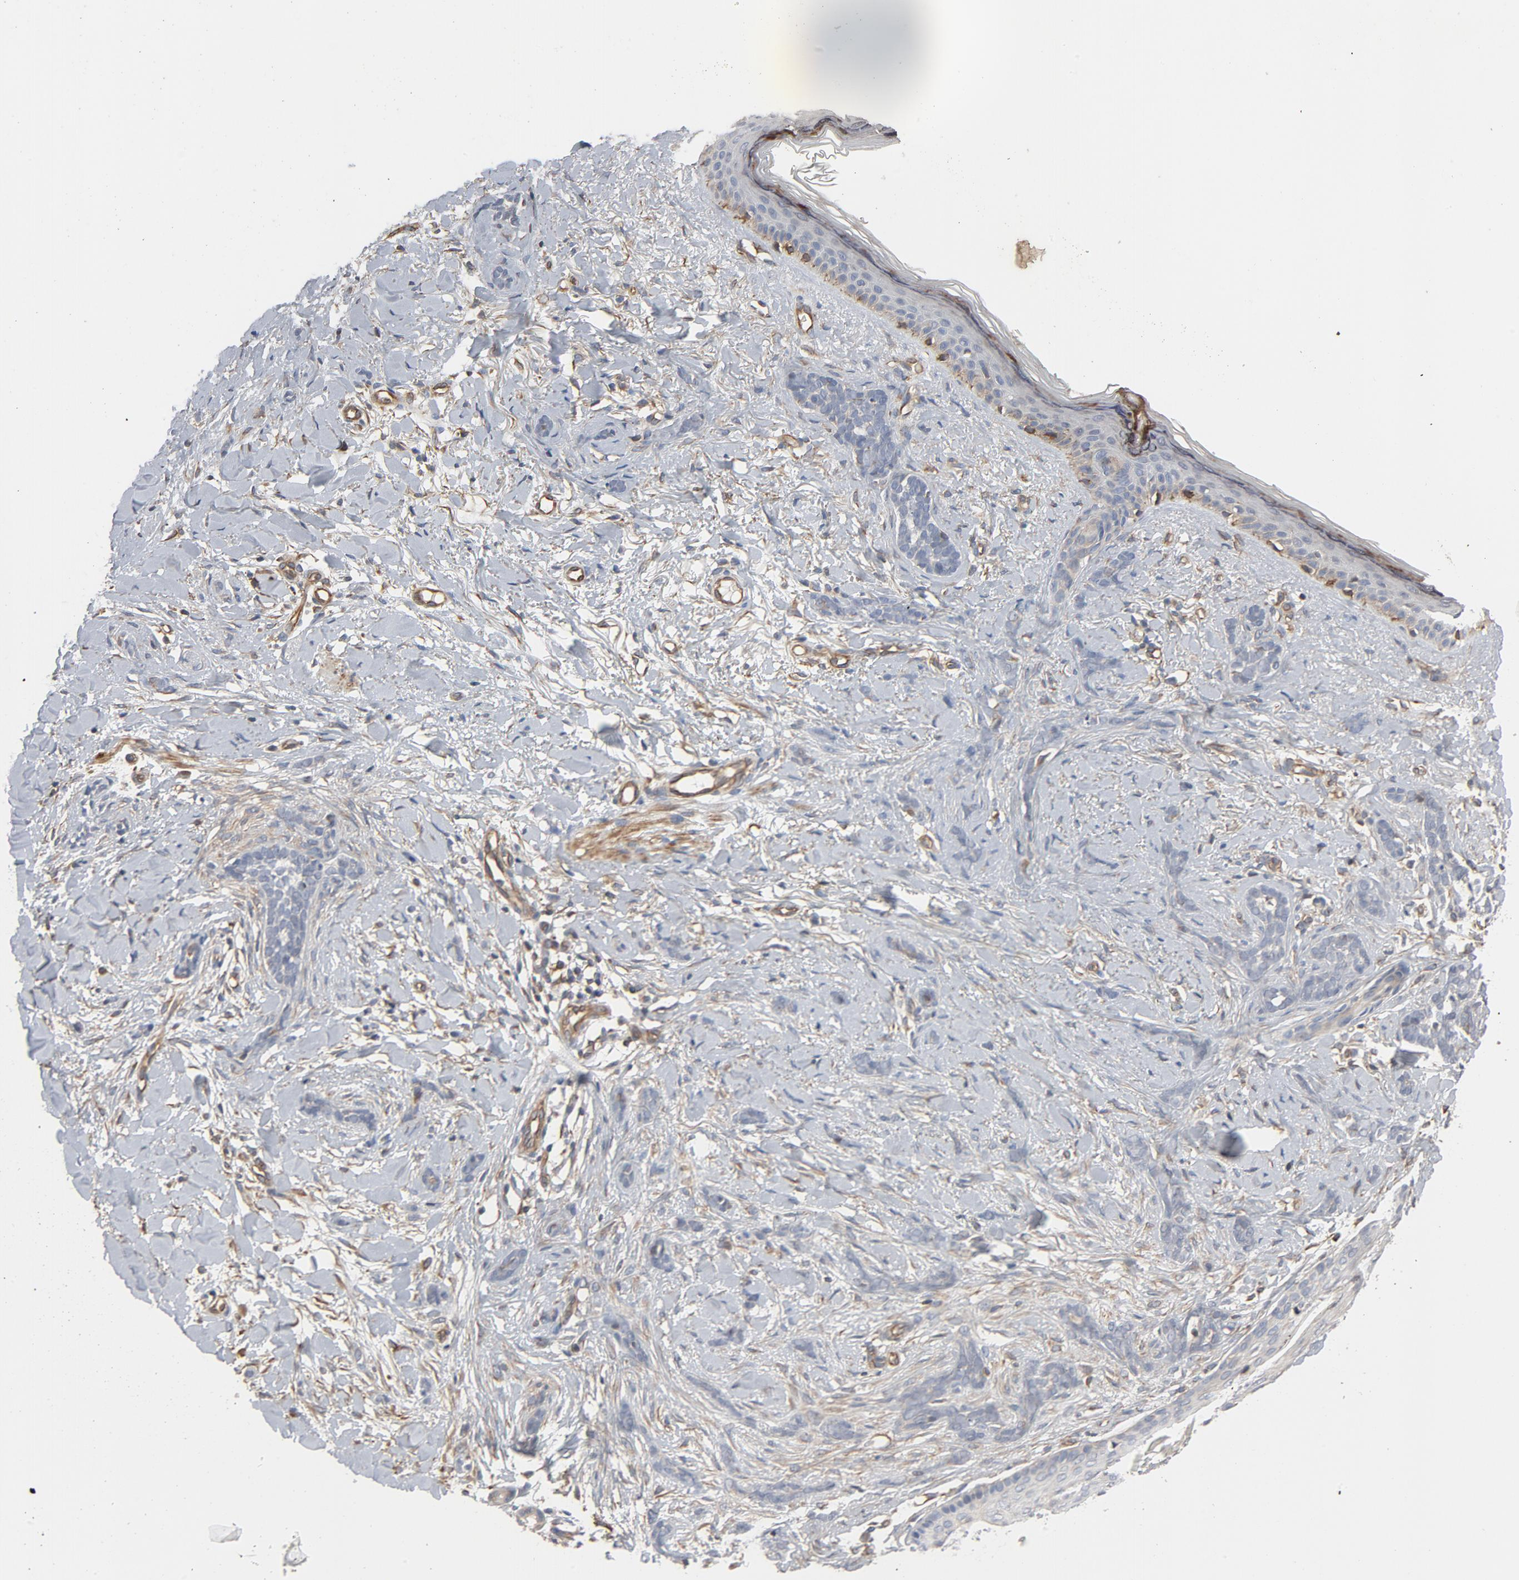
{"staining": {"intensity": "weak", "quantity": "<25%", "location": "cytoplasmic/membranous"}, "tissue": "skin cancer", "cell_type": "Tumor cells", "image_type": "cancer", "snomed": [{"axis": "morphology", "description": "Basal cell carcinoma"}, {"axis": "topography", "description": "Skin"}], "caption": "High magnification brightfield microscopy of skin basal cell carcinoma stained with DAB (brown) and counterstained with hematoxylin (blue): tumor cells show no significant expression. (Stains: DAB (3,3'-diaminobenzidine) IHC with hematoxylin counter stain, Microscopy: brightfield microscopy at high magnification).", "gene": "TRIOBP", "patient": {"sex": "female", "age": 37}}